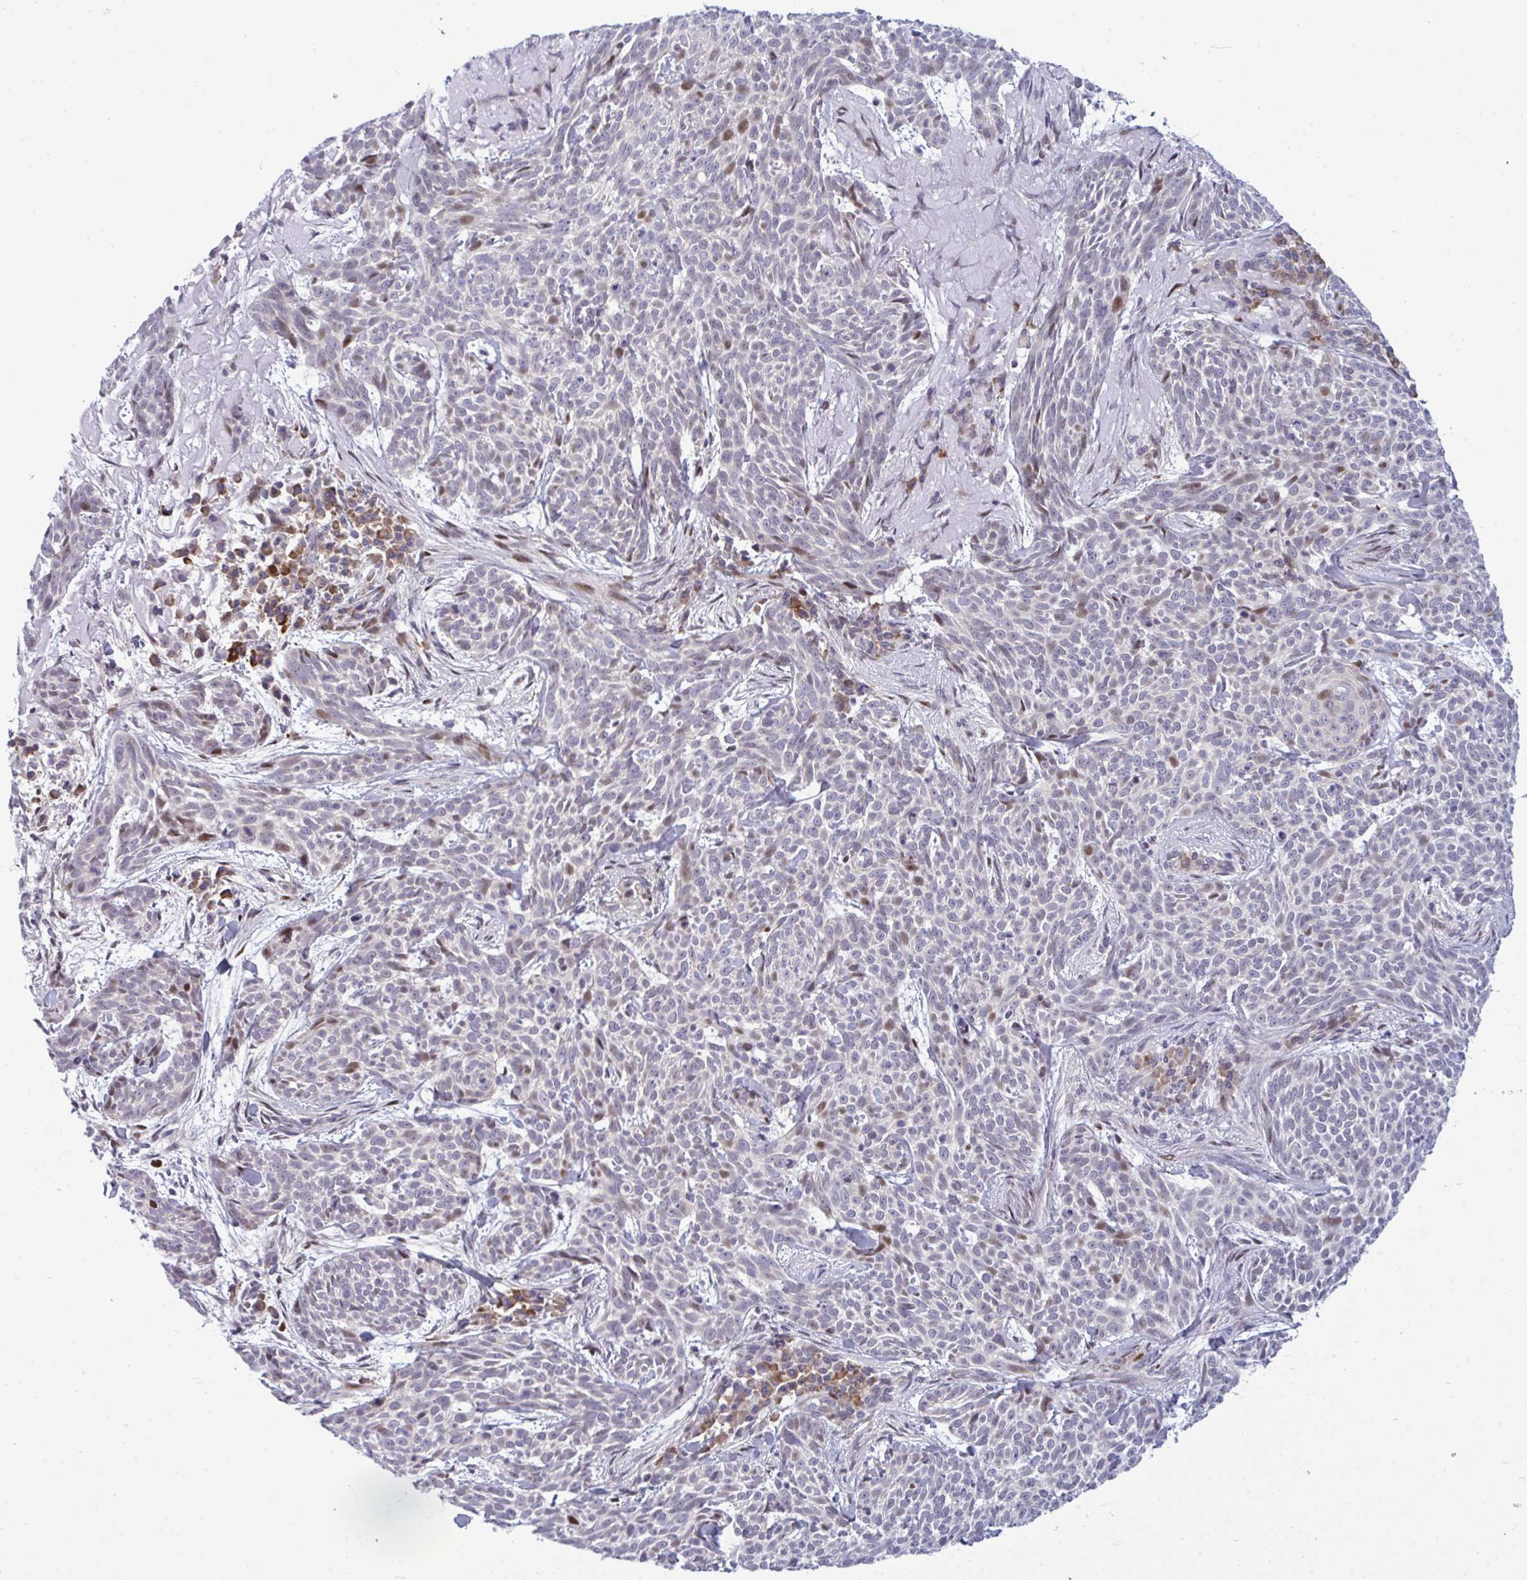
{"staining": {"intensity": "moderate", "quantity": "<25%", "location": "nuclear"}, "tissue": "skin cancer", "cell_type": "Tumor cells", "image_type": "cancer", "snomed": [{"axis": "morphology", "description": "Basal cell carcinoma"}, {"axis": "topography", "description": "Skin"}], "caption": "The histopathology image demonstrates staining of basal cell carcinoma (skin), revealing moderate nuclear protein positivity (brown color) within tumor cells.", "gene": "TAB1", "patient": {"sex": "female", "age": 93}}